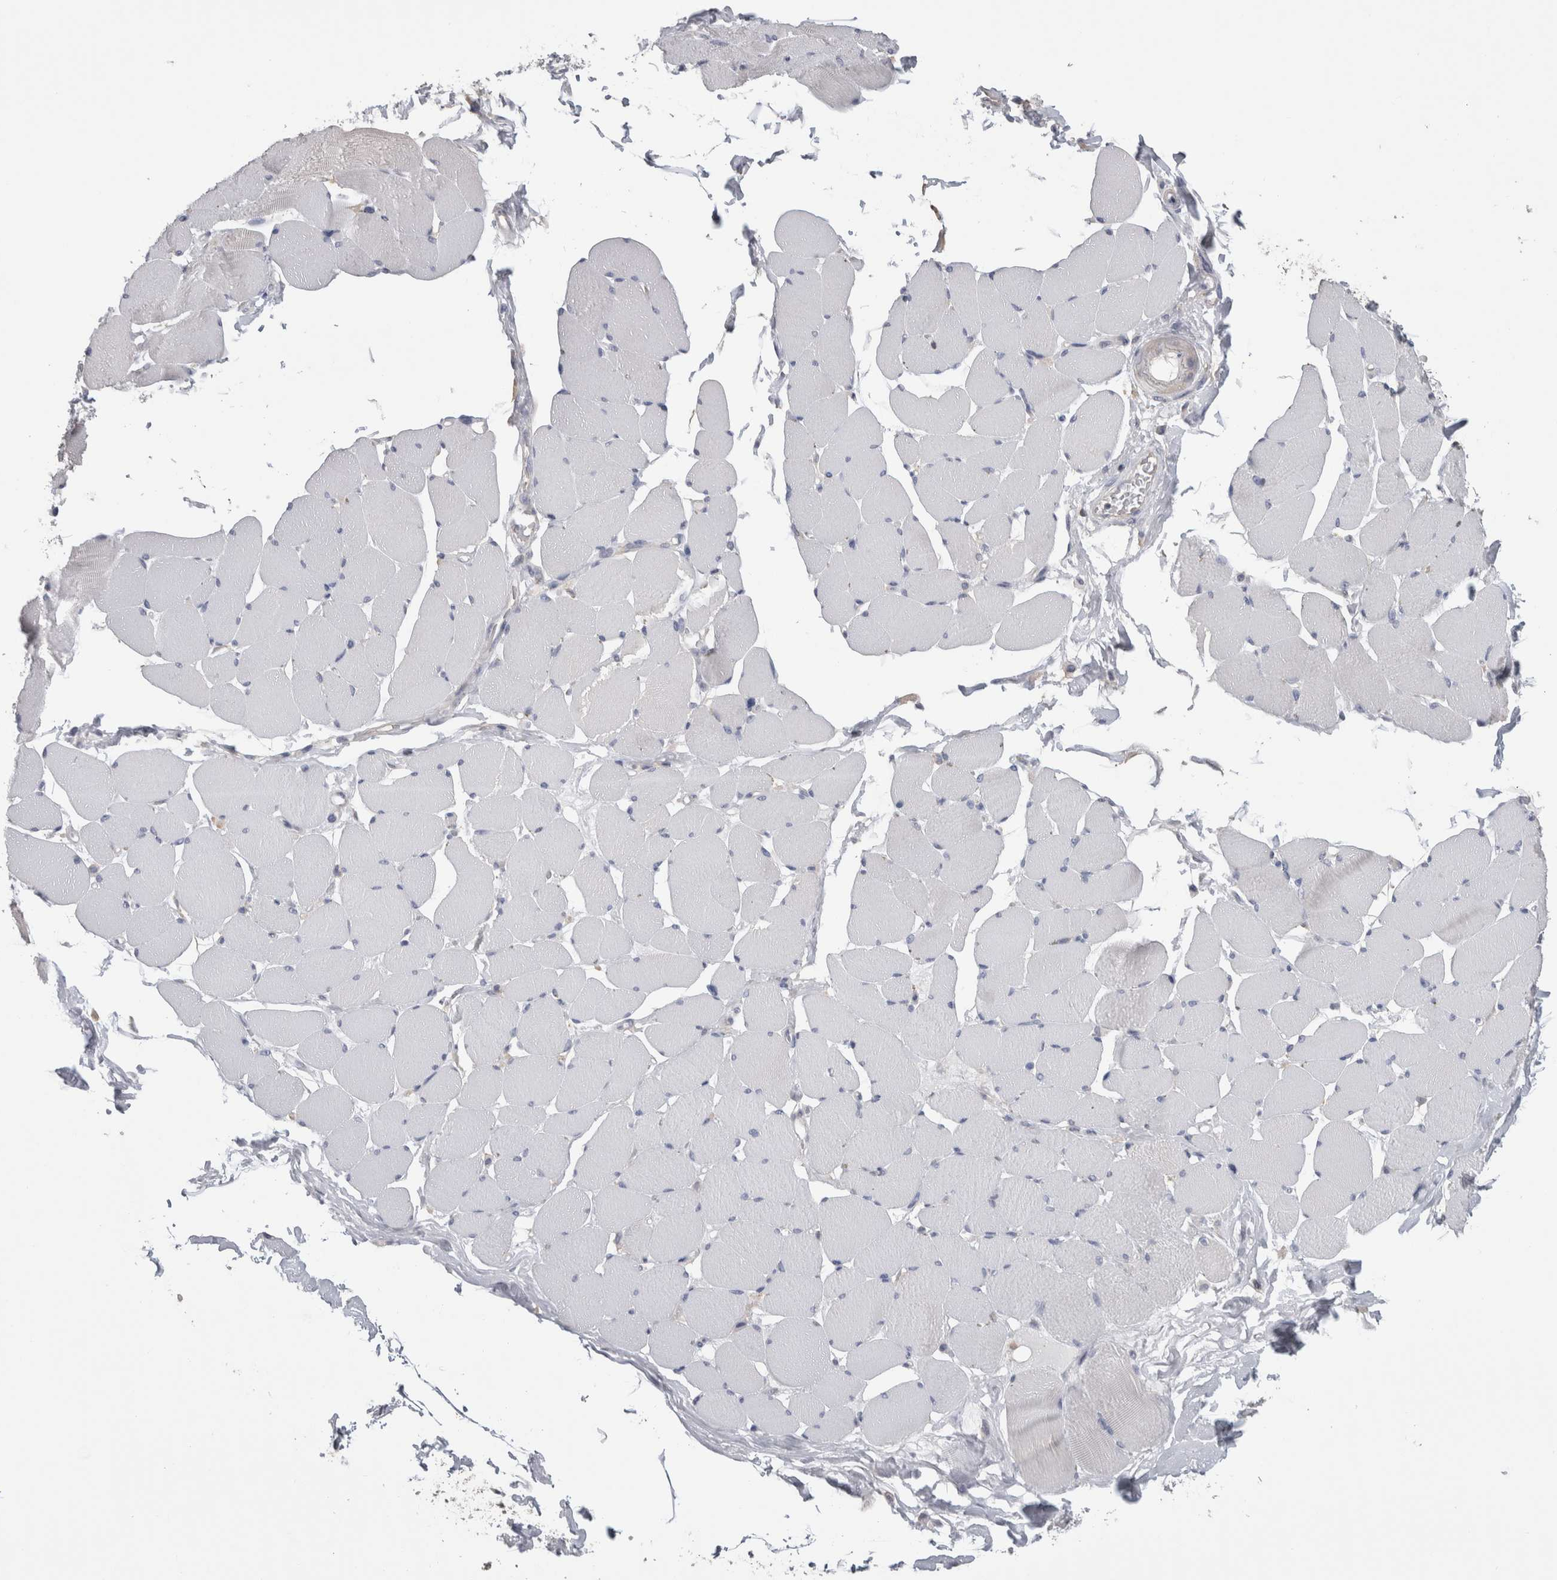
{"staining": {"intensity": "negative", "quantity": "none", "location": "none"}, "tissue": "skeletal muscle", "cell_type": "Myocytes", "image_type": "normal", "snomed": [{"axis": "morphology", "description": "Normal tissue, NOS"}, {"axis": "topography", "description": "Skin"}, {"axis": "topography", "description": "Skeletal muscle"}], "caption": "Skeletal muscle was stained to show a protein in brown. There is no significant positivity in myocytes. The staining was performed using DAB to visualize the protein expression in brown, while the nuclei were stained in blue with hematoxylin (Magnification: 20x).", "gene": "SCRN1", "patient": {"sex": "male", "age": 83}}